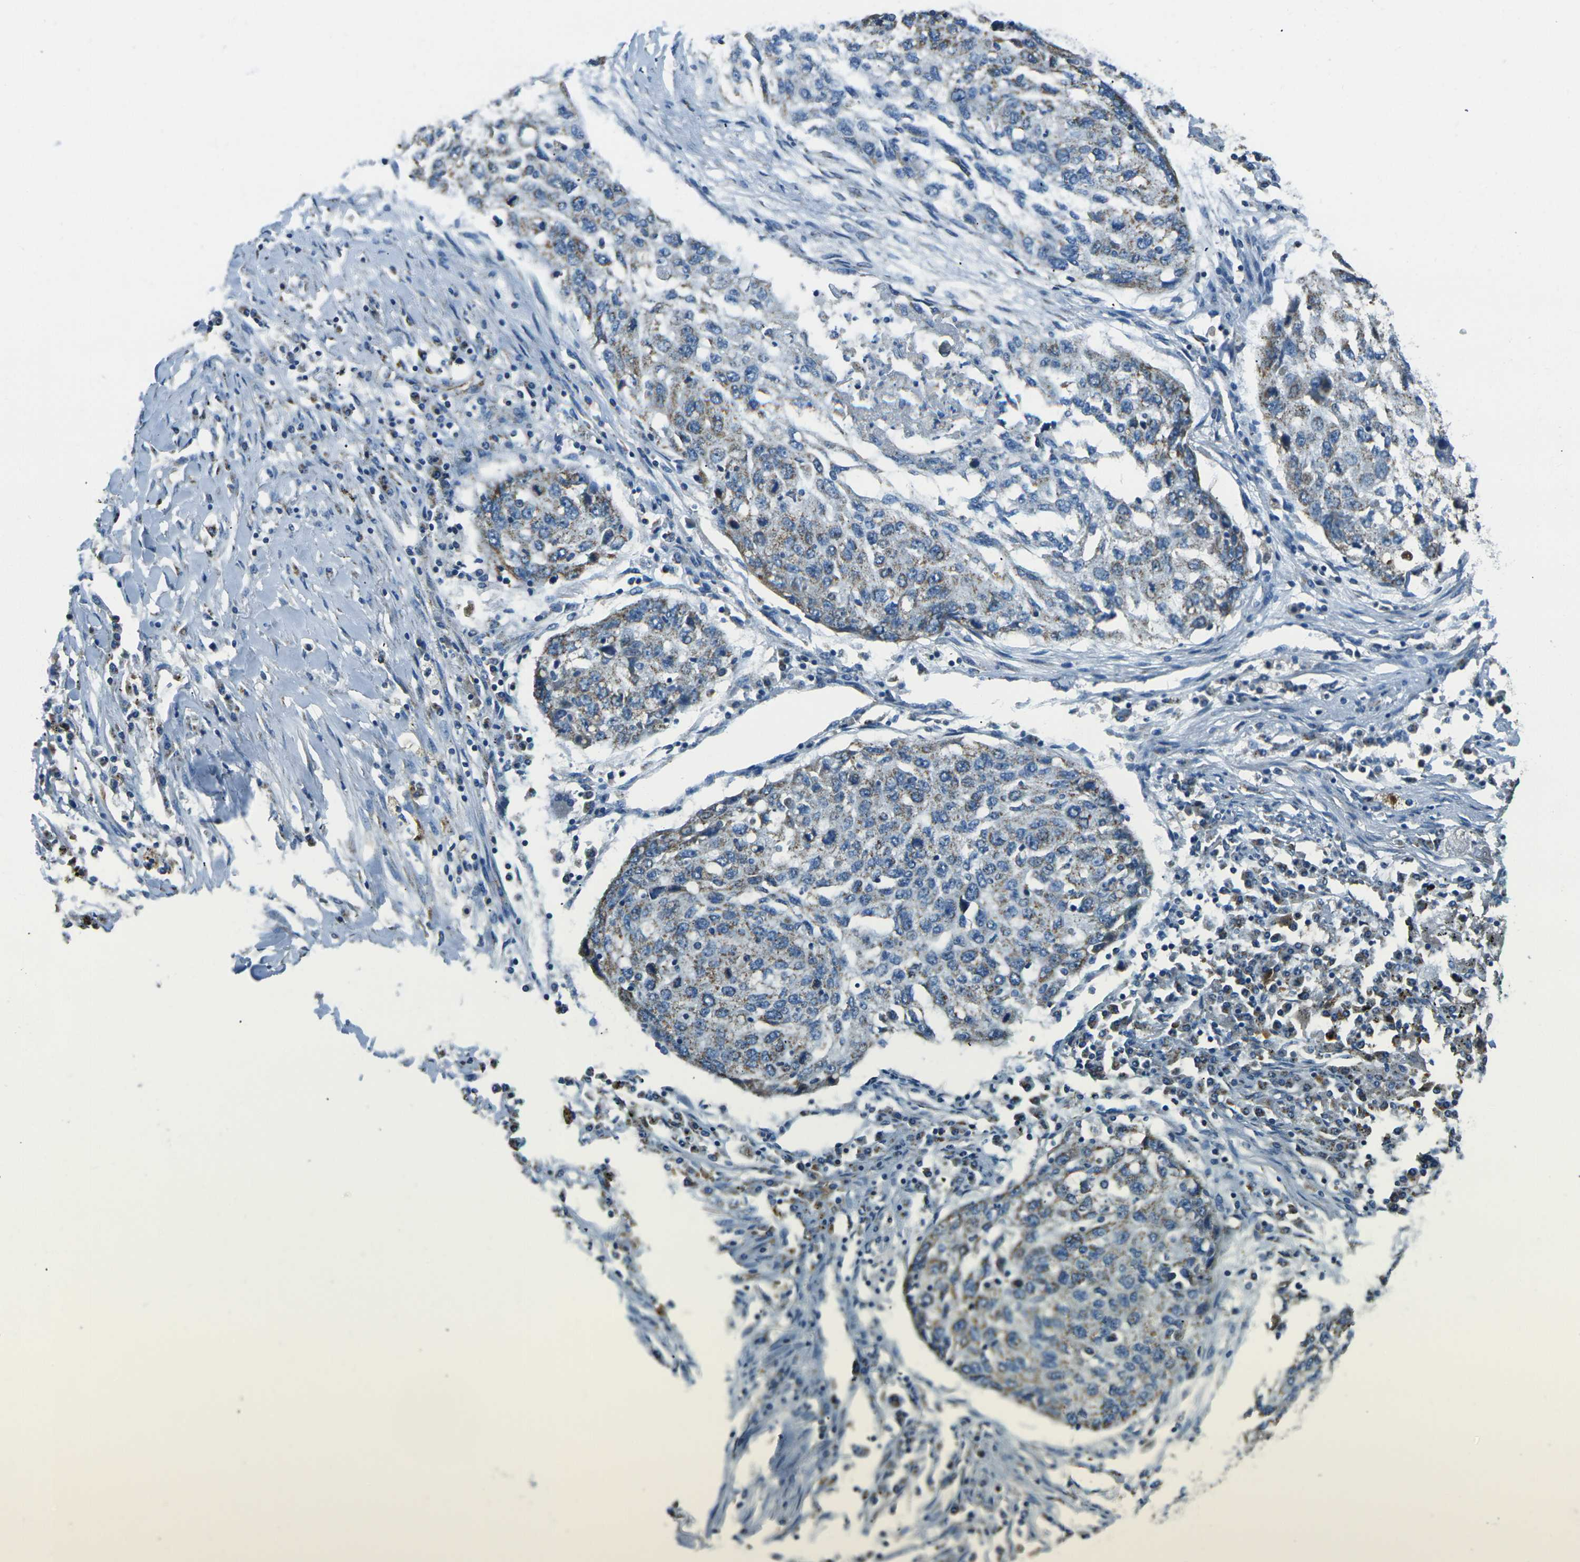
{"staining": {"intensity": "weak", "quantity": ">75%", "location": "cytoplasmic/membranous"}, "tissue": "lung cancer", "cell_type": "Tumor cells", "image_type": "cancer", "snomed": [{"axis": "morphology", "description": "Squamous cell carcinoma, NOS"}, {"axis": "topography", "description": "Lung"}], "caption": "Lung cancer (squamous cell carcinoma) stained for a protein demonstrates weak cytoplasmic/membranous positivity in tumor cells.", "gene": "IRF3", "patient": {"sex": "female", "age": 63}}